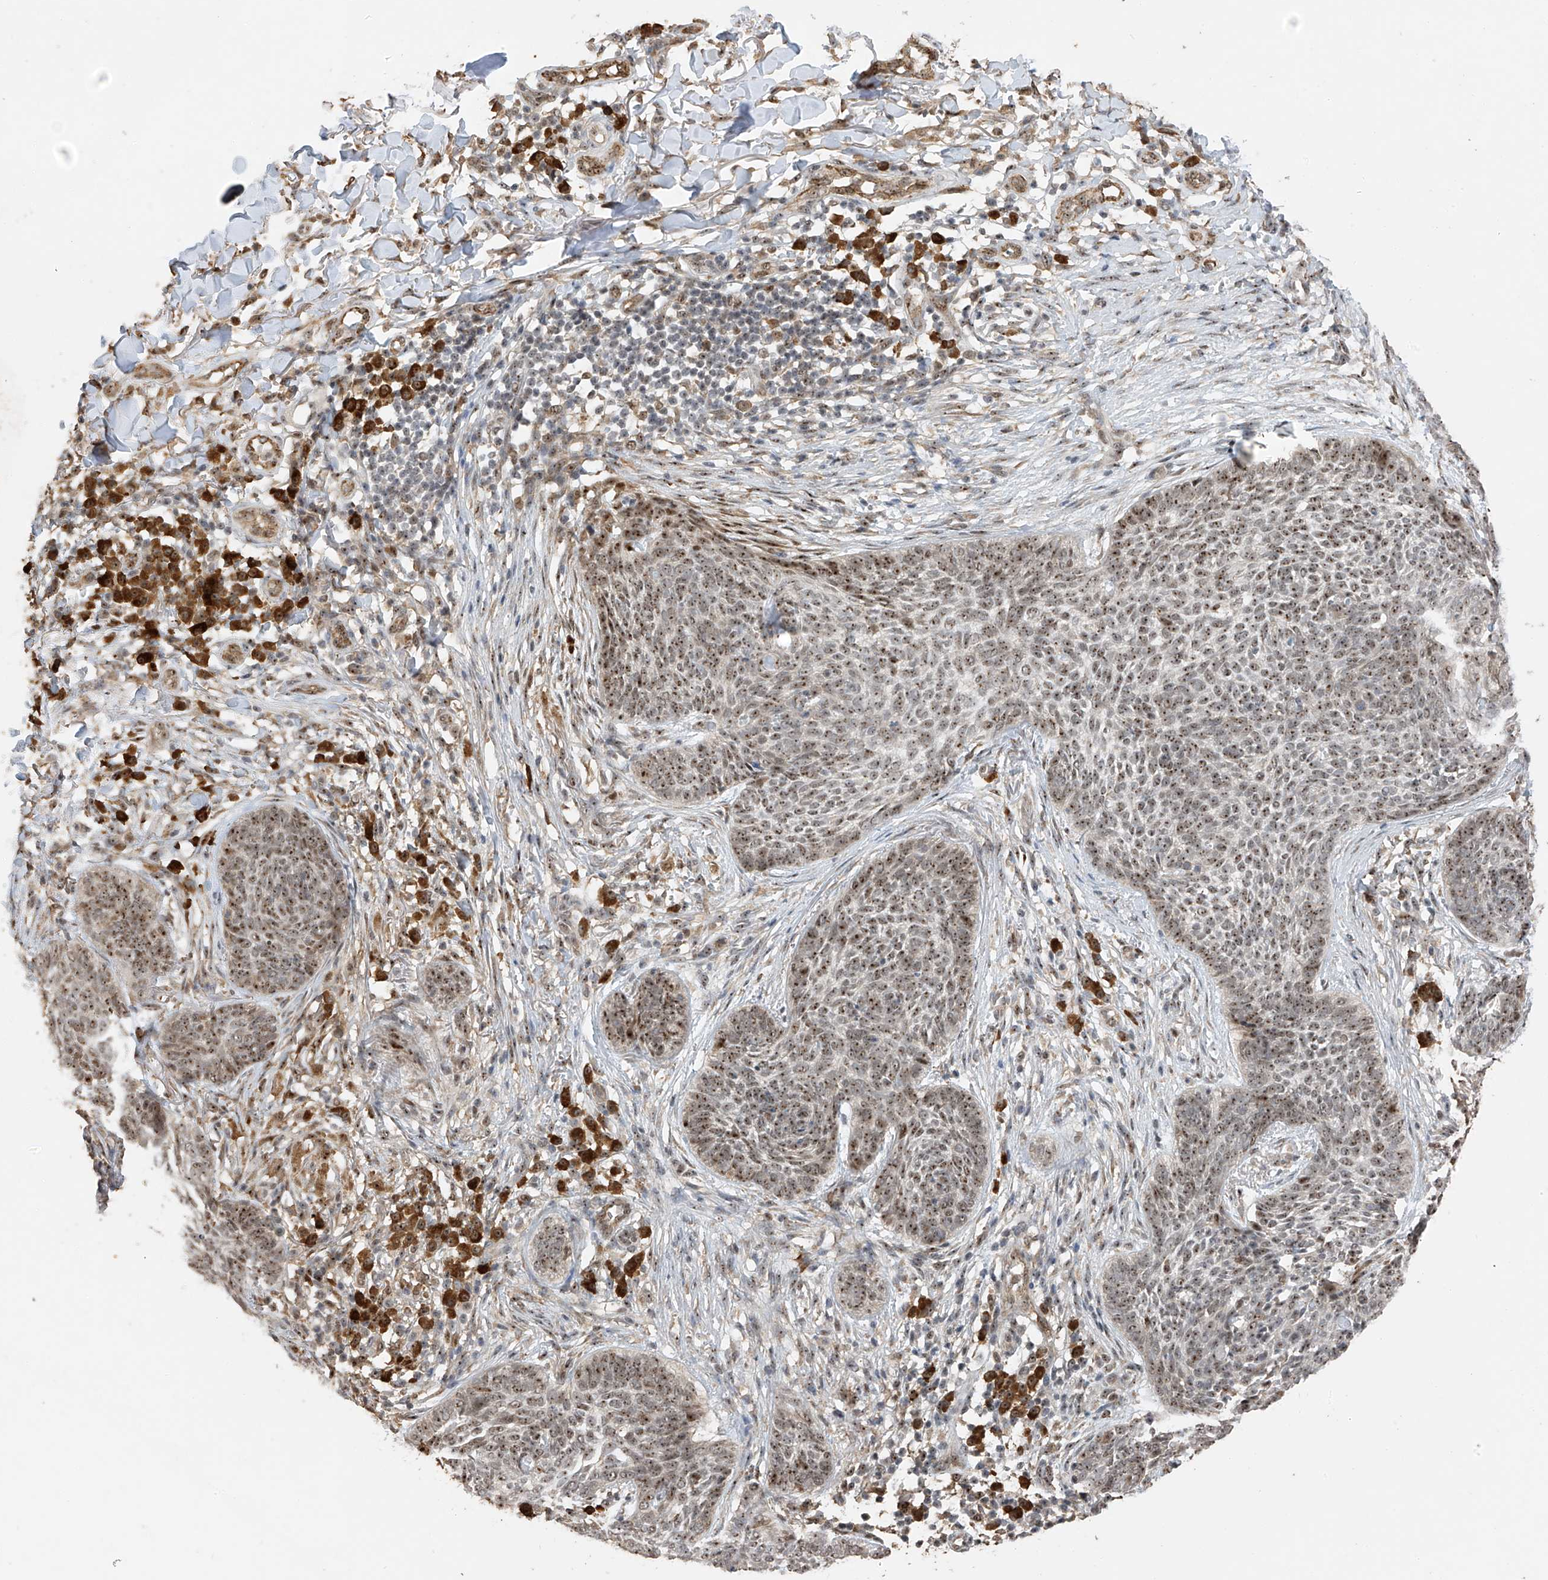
{"staining": {"intensity": "moderate", "quantity": ">75%", "location": "nuclear"}, "tissue": "skin cancer", "cell_type": "Tumor cells", "image_type": "cancer", "snomed": [{"axis": "morphology", "description": "Basal cell carcinoma"}, {"axis": "topography", "description": "Skin"}], "caption": "Skin cancer stained with a protein marker displays moderate staining in tumor cells.", "gene": "ERLEC1", "patient": {"sex": "female", "age": 64}}